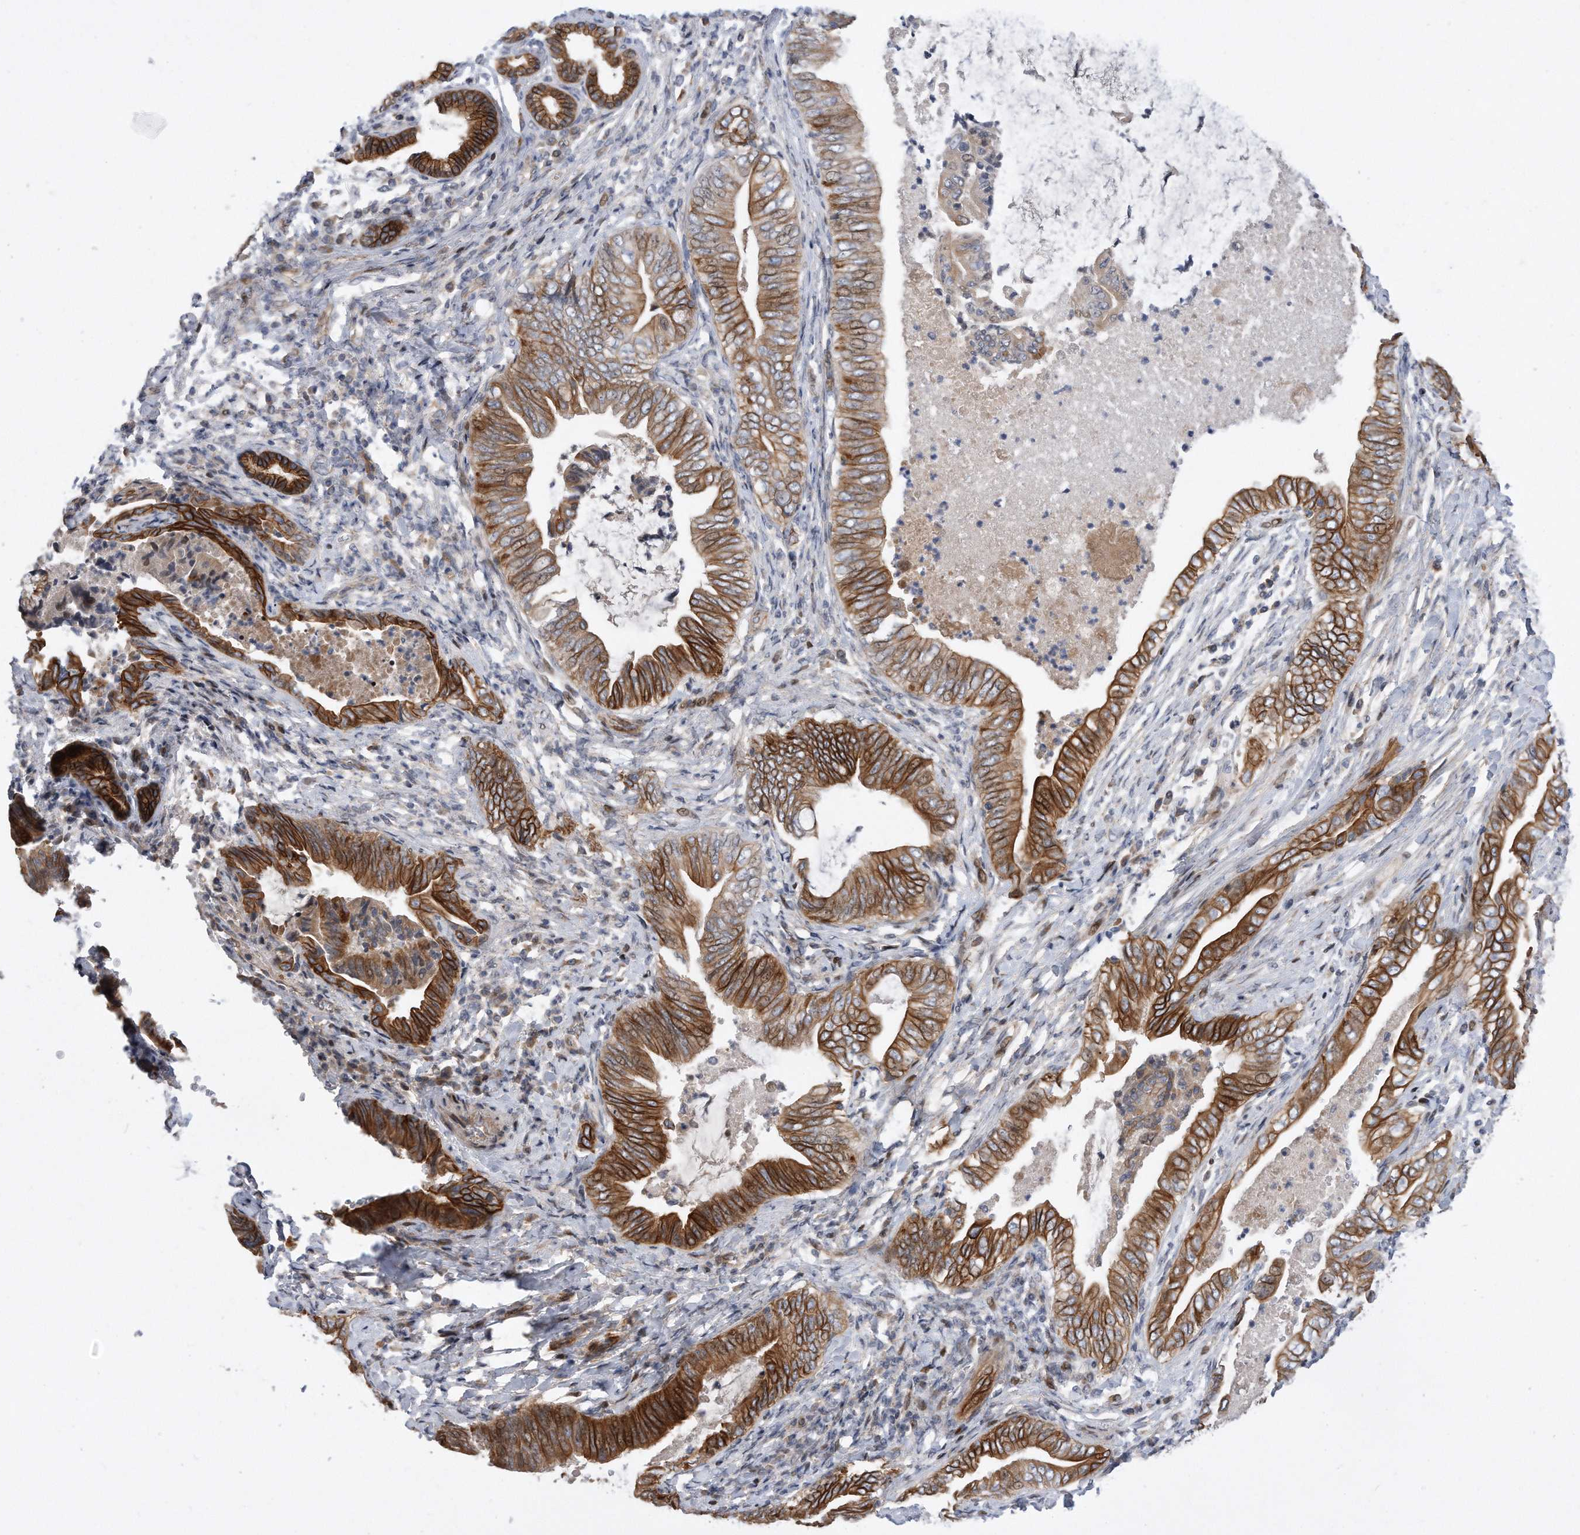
{"staining": {"intensity": "strong", "quantity": "25%-75%", "location": "cytoplasmic/membranous"}, "tissue": "pancreatic cancer", "cell_type": "Tumor cells", "image_type": "cancer", "snomed": [{"axis": "morphology", "description": "Adenocarcinoma, NOS"}, {"axis": "topography", "description": "Pancreas"}], "caption": "Protein staining of pancreatic cancer (adenocarcinoma) tissue shows strong cytoplasmic/membranous positivity in about 25%-75% of tumor cells.", "gene": "CDH12", "patient": {"sex": "male", "age": 75}}